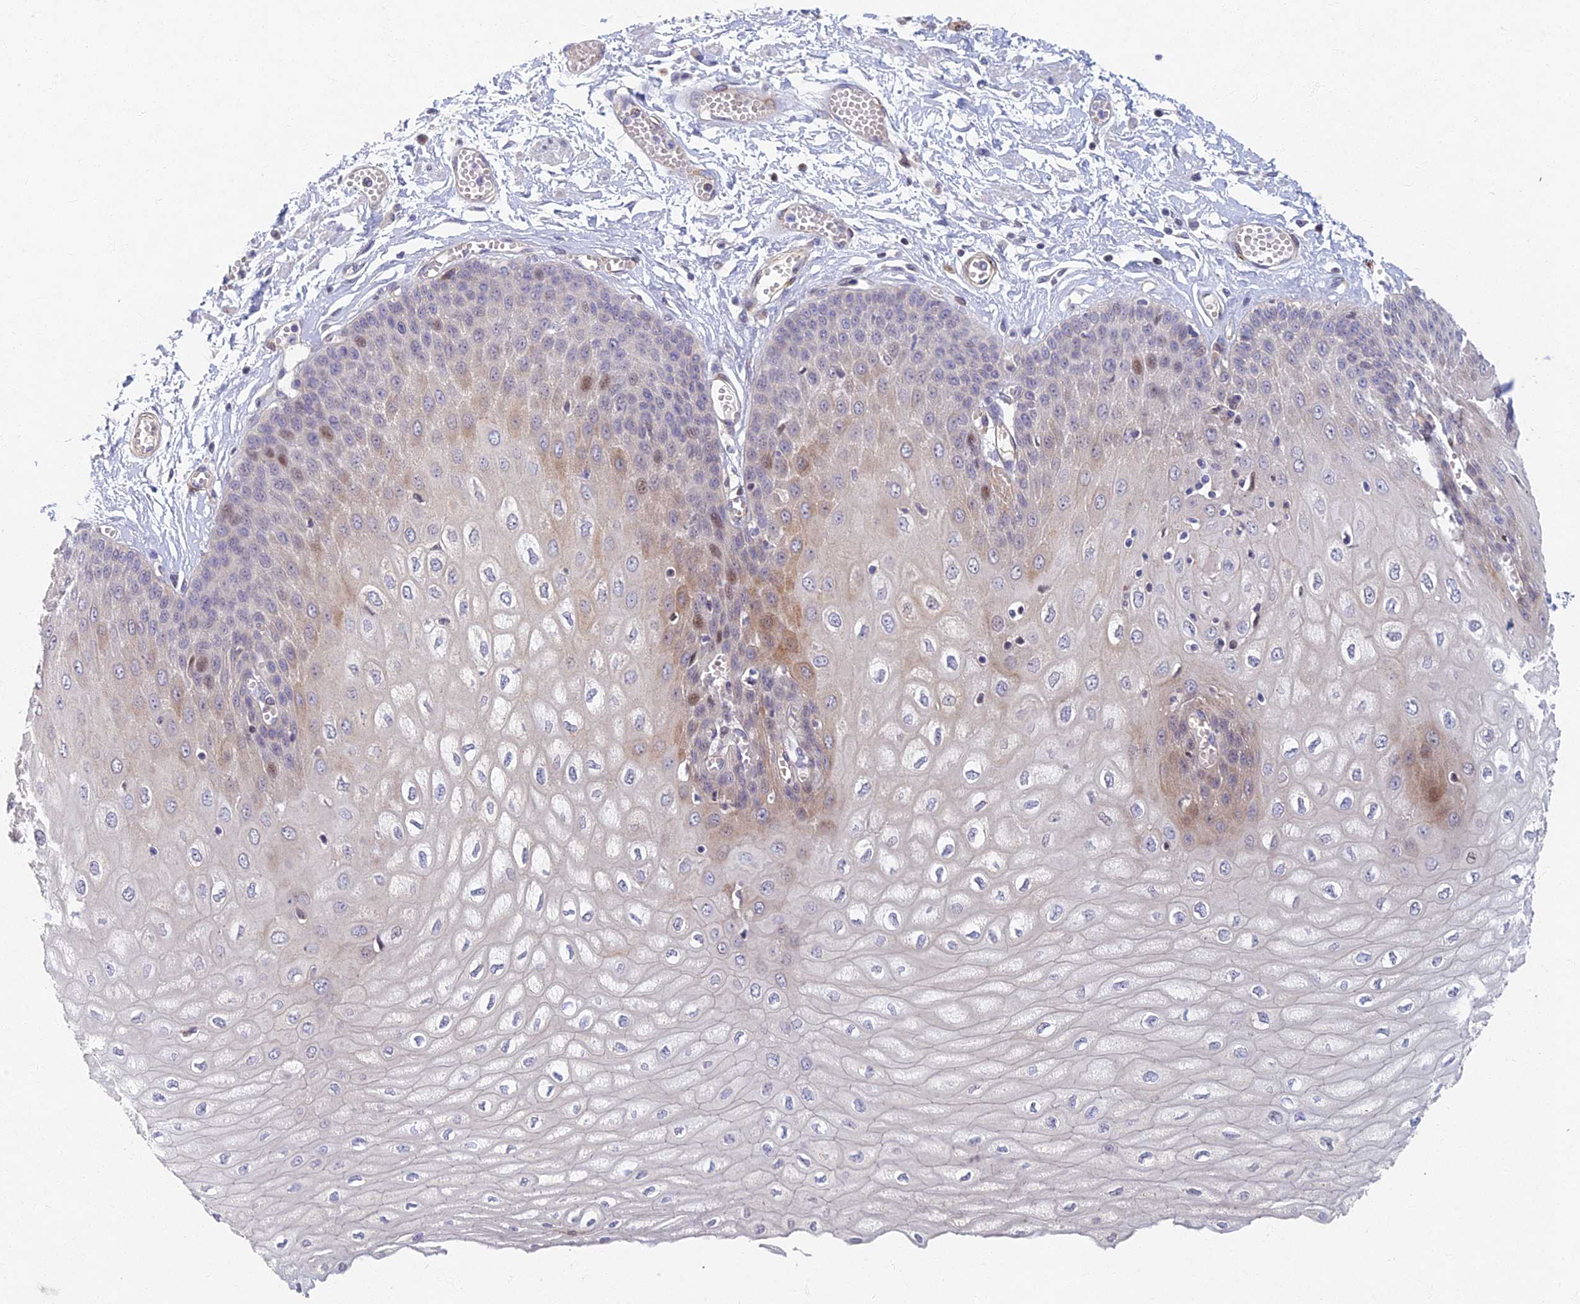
{"staining": {"intensity": "moderate", "quantity": "25%-75%", "location": "cytoplasmic/membranous,nuclear"}, "tissue": "esophagus", "cell_type": "Squamous epithelial cells", "image_type": "normal", "snomed": [{"axis": "morphology", "description": "Normal tissue, NOS"}, {"axis": "topography", "description": "Esophagus"}], "caption": "This photomicrograph displays immunohistochemistry (IHC) staining of unremarkable esophagus, with medium moderate cytoplasmic/membranous,nuclear staining in approximately 25%-75% of squamous epithelial cells.", "gene": "RHBDL2", "patient": {"sex": "male", "age": 60}}